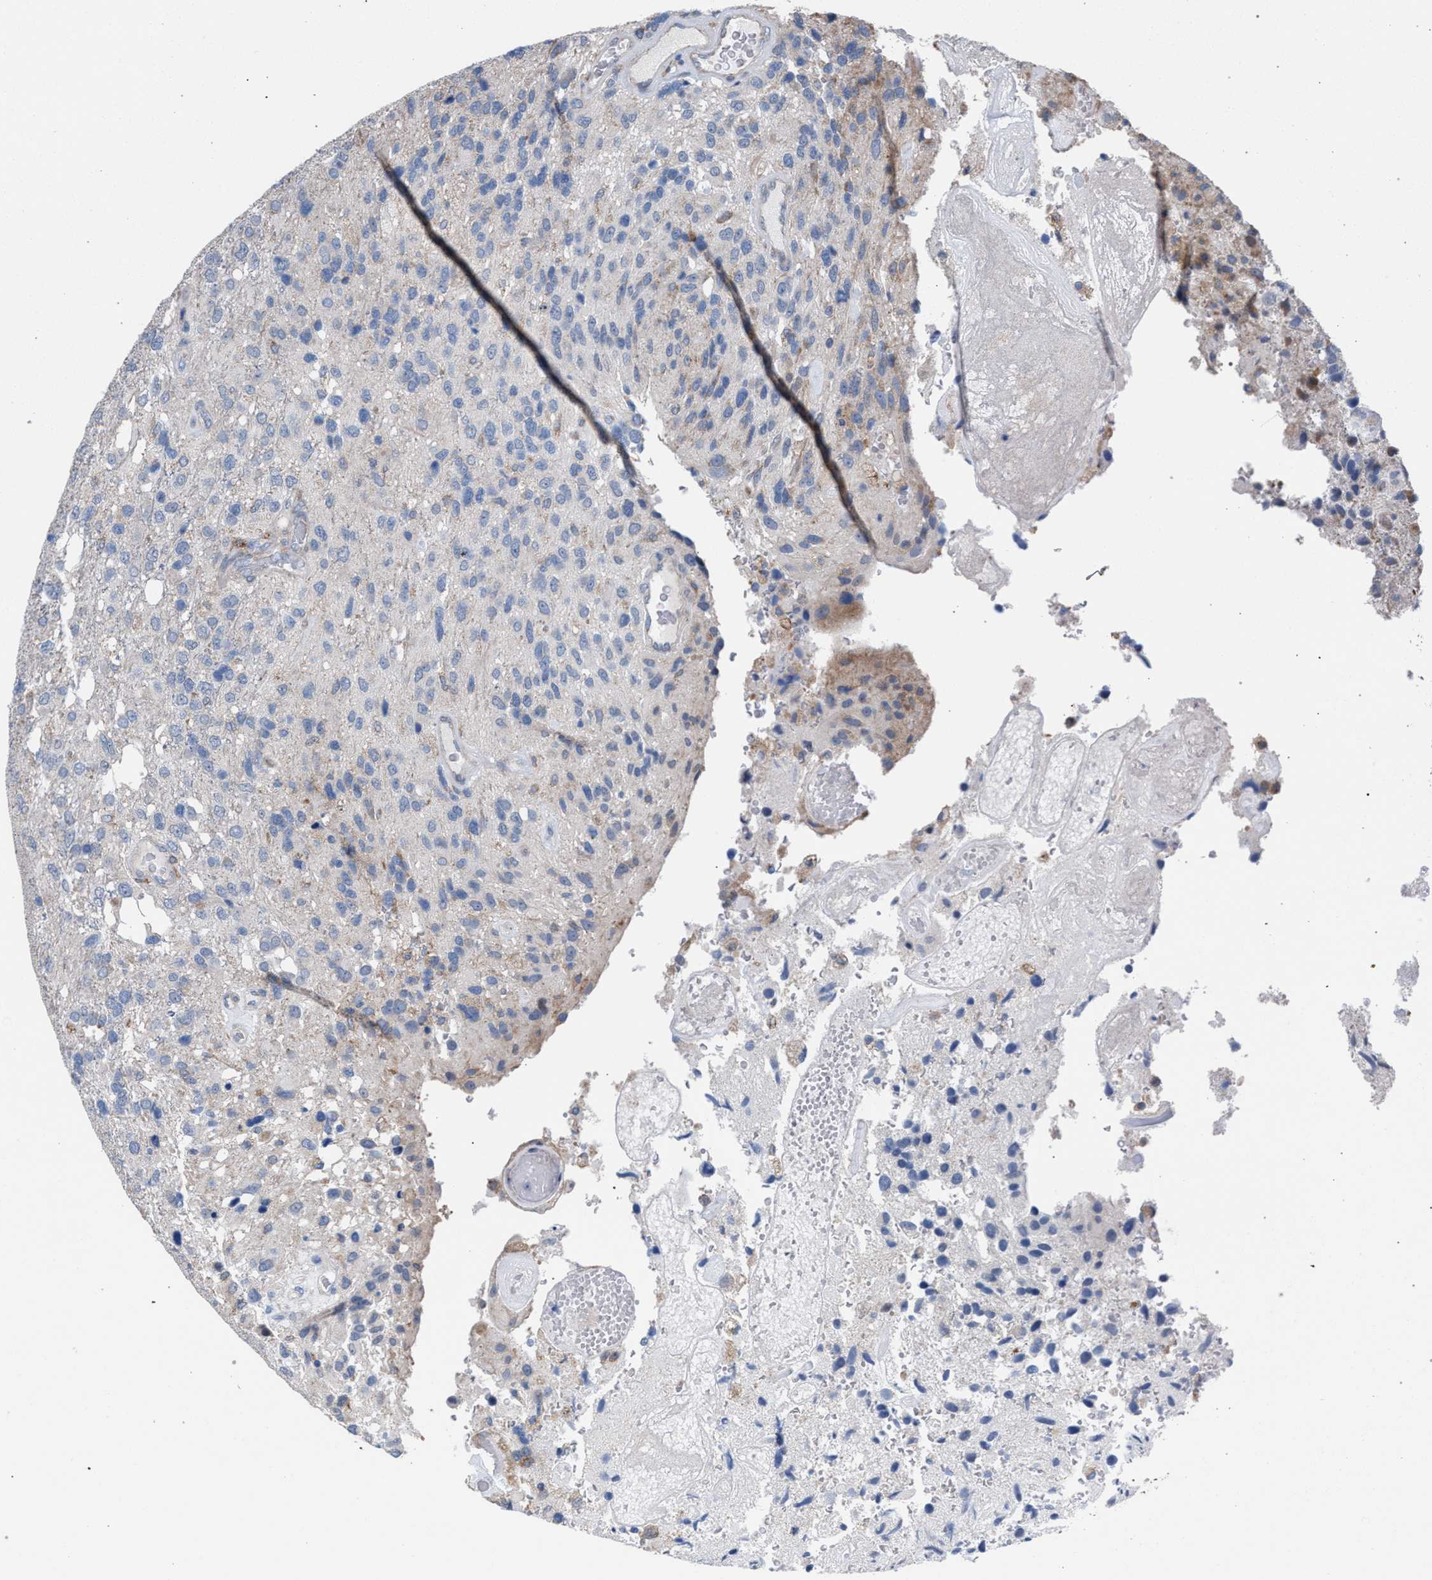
{"staining": {"intensity": "negative", "quantity": "none", "location": "none"}, "tissue": "glioma", "cell_type": "Tumor cells", "image_type": "cancer", "snomed": [{"axis": "morphology", "description": "Glioma, malignant, High grade"}, {"axis": "topography", "description": "Brain"}], "caption": "Tumor cells show no significant expression in glioma. (DAB immunohistochemistry, high magnification).", "gene": "RNF135", "patient": {"sex": "female", "age": 58}}